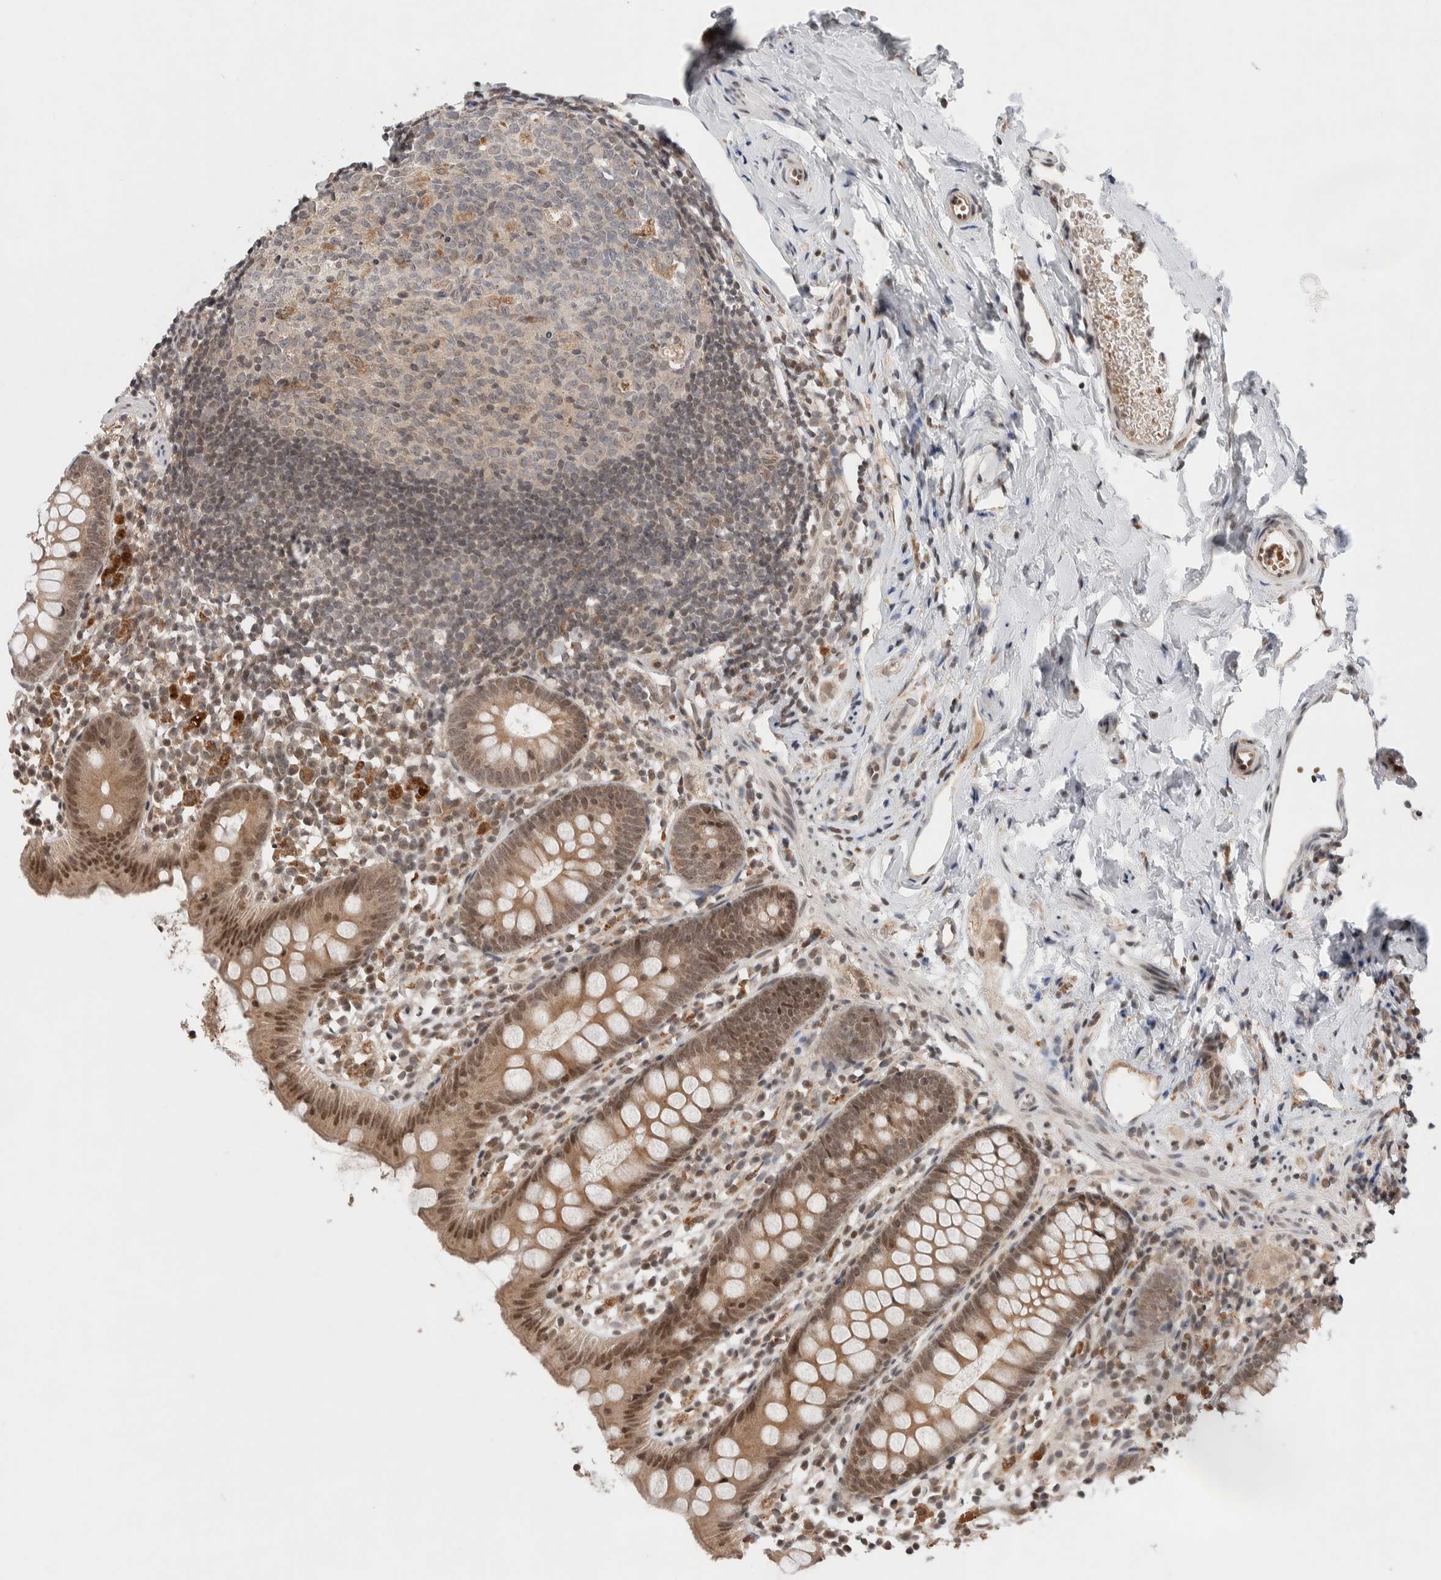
{"staining": {"intensity": "moderate", "quantity": ">75%", "location": "cytoplasmic/membranous,nuclear"}, "tissue": "appendix", "cell_type": "Glandular cells", "image_type": "normal", "snomed": [{"axis": "morphology", "description": "Normal tissue, NOS"}, {"axis": "topography", "description": "Appendix"}], "caption": "A high-resolution image shows immunohistochemistry (IHC) staining of normal appendix, which reveals moderate cytoplasmic/membranous,nuclear positivity in about >75% of glandular cells. Ihc stains the protein of interest in brown and the nuclei are stained blue.", "gene": "KCNK1", "patient": {"sex": "female", "age": 20}}